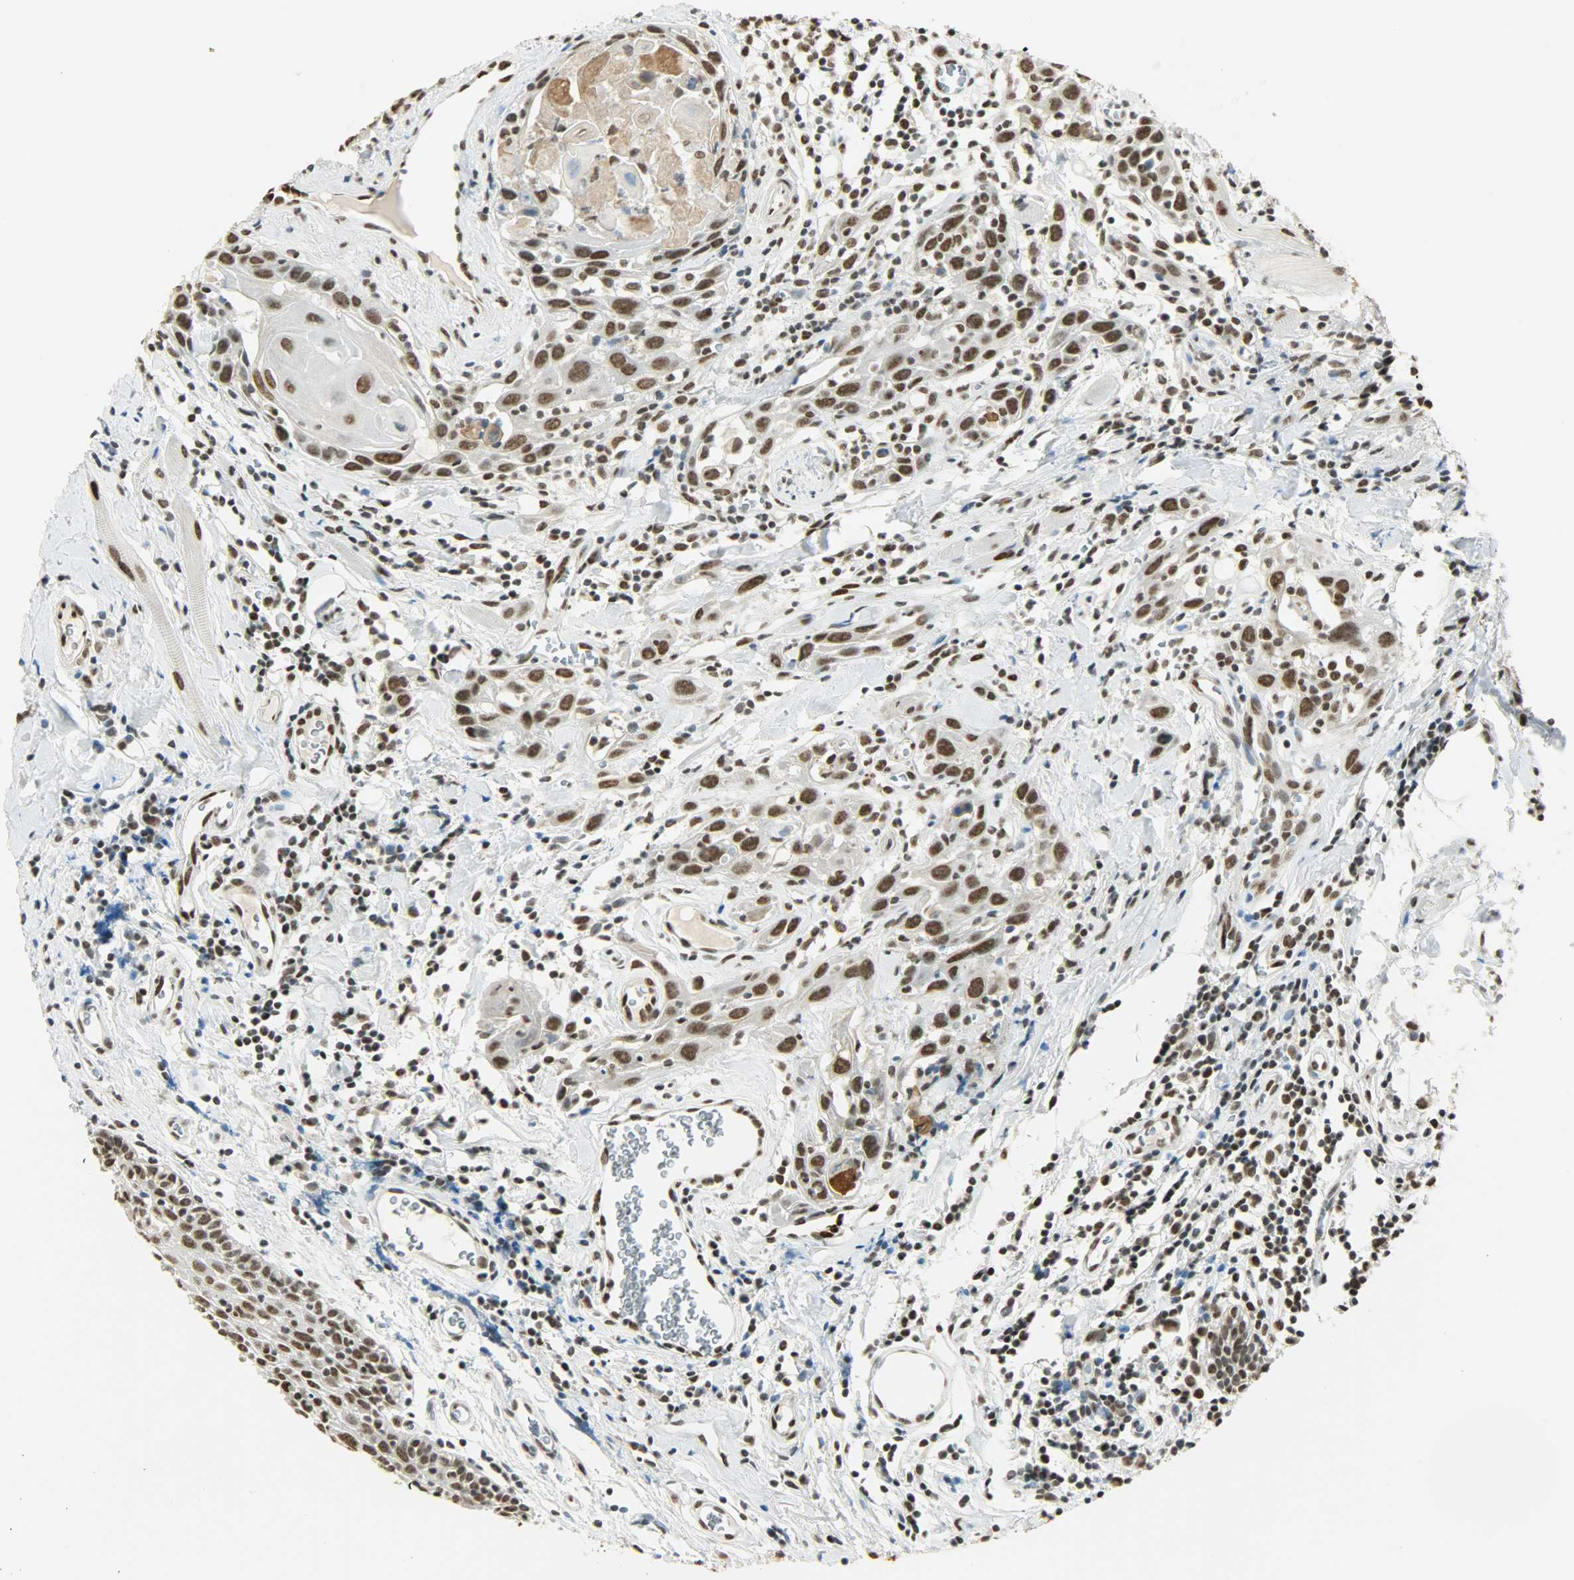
{"staining": {"intensity": "strong", "quantity": ">75%", "location": "nuclear"}, "tissue": "head and neck cancer", "cell_type": "Tumor cells", "image_type": "cancer", "snomed": [{"axis": "morphology", "description": "Squamous cell carcinoma, NOS"}, {"axis": "topography", "description": "Oral tissue"}, {"axis": "topography", "description": "Head-Neck"}], "caption": "About >75% of tumor cells in head and neck cancer (squamous cell carcinoma) exhibit strong nuclear protein positivity as visualized by brown immunohistochemical staining.", "gene": "MYEF2", "patient": {"sex": "female", "age": 50}}